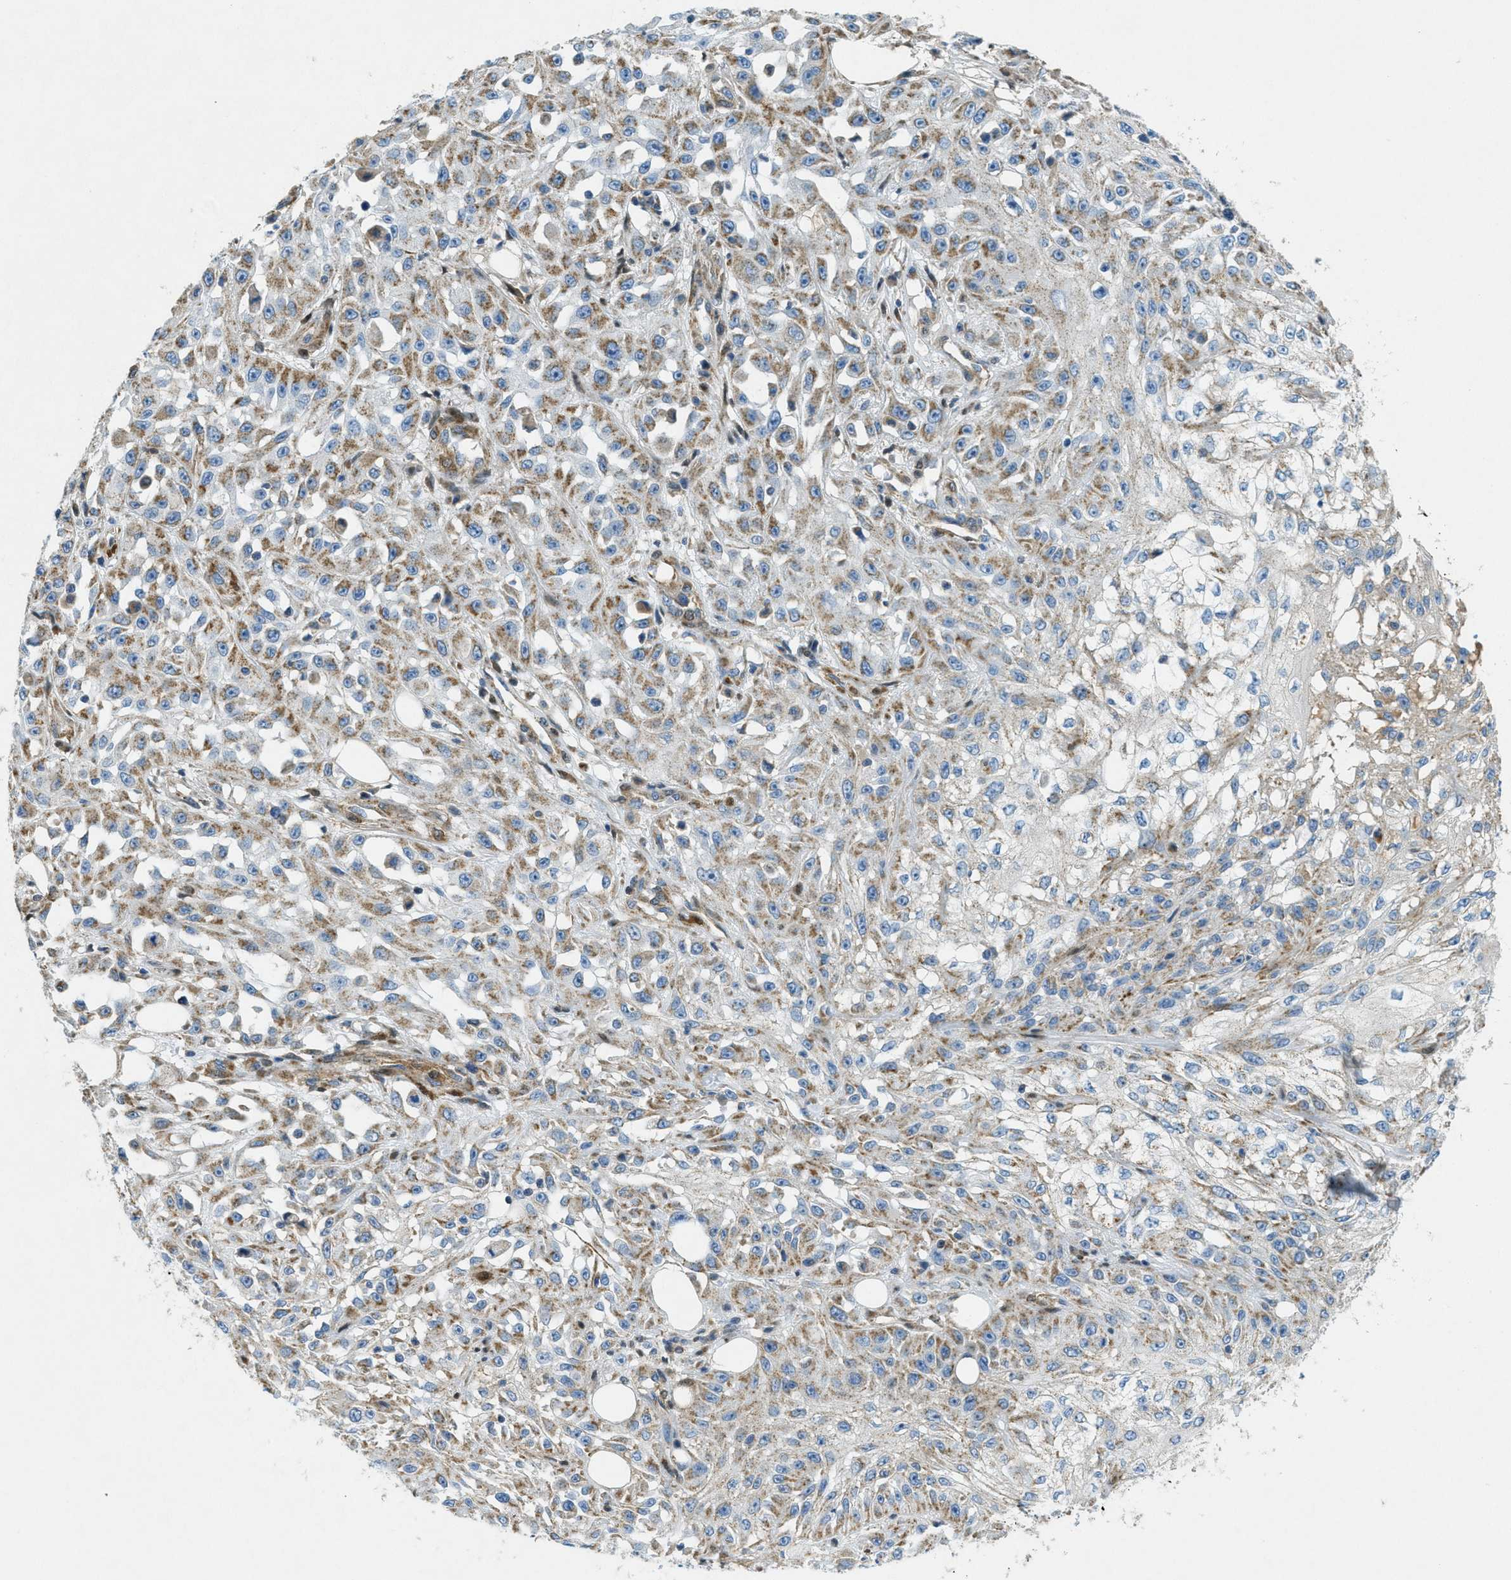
{"staining": {"intensity": "moderate", "quantity": "25%-75%", "location": "cytoplasmic/membranous"}, "tissue": "skin cancer", "cell_type": "Tumor cells", "image_type": "cancer", "snomed": [{"axis": "morphology", "description": "Squamous cell carcinoma, NOS"}, {"axis": "morphology", "description": "Squamous cell carcinoma, metastatic, NOS"}, {"axis": "topography", "description": "Skin"}, {"axis": "topography", "description": "Lymph node"}], "caption": "The image displays immunohistochemical staining of squamous cell carcinoma (skin). There is moderate cytoplasmic/membranous expression is identified in about 25%-75% of tumor cells. Nuclei are stained in blue.", "gene": "CYGB", "patient": {"sex": "male", "age": 75}}